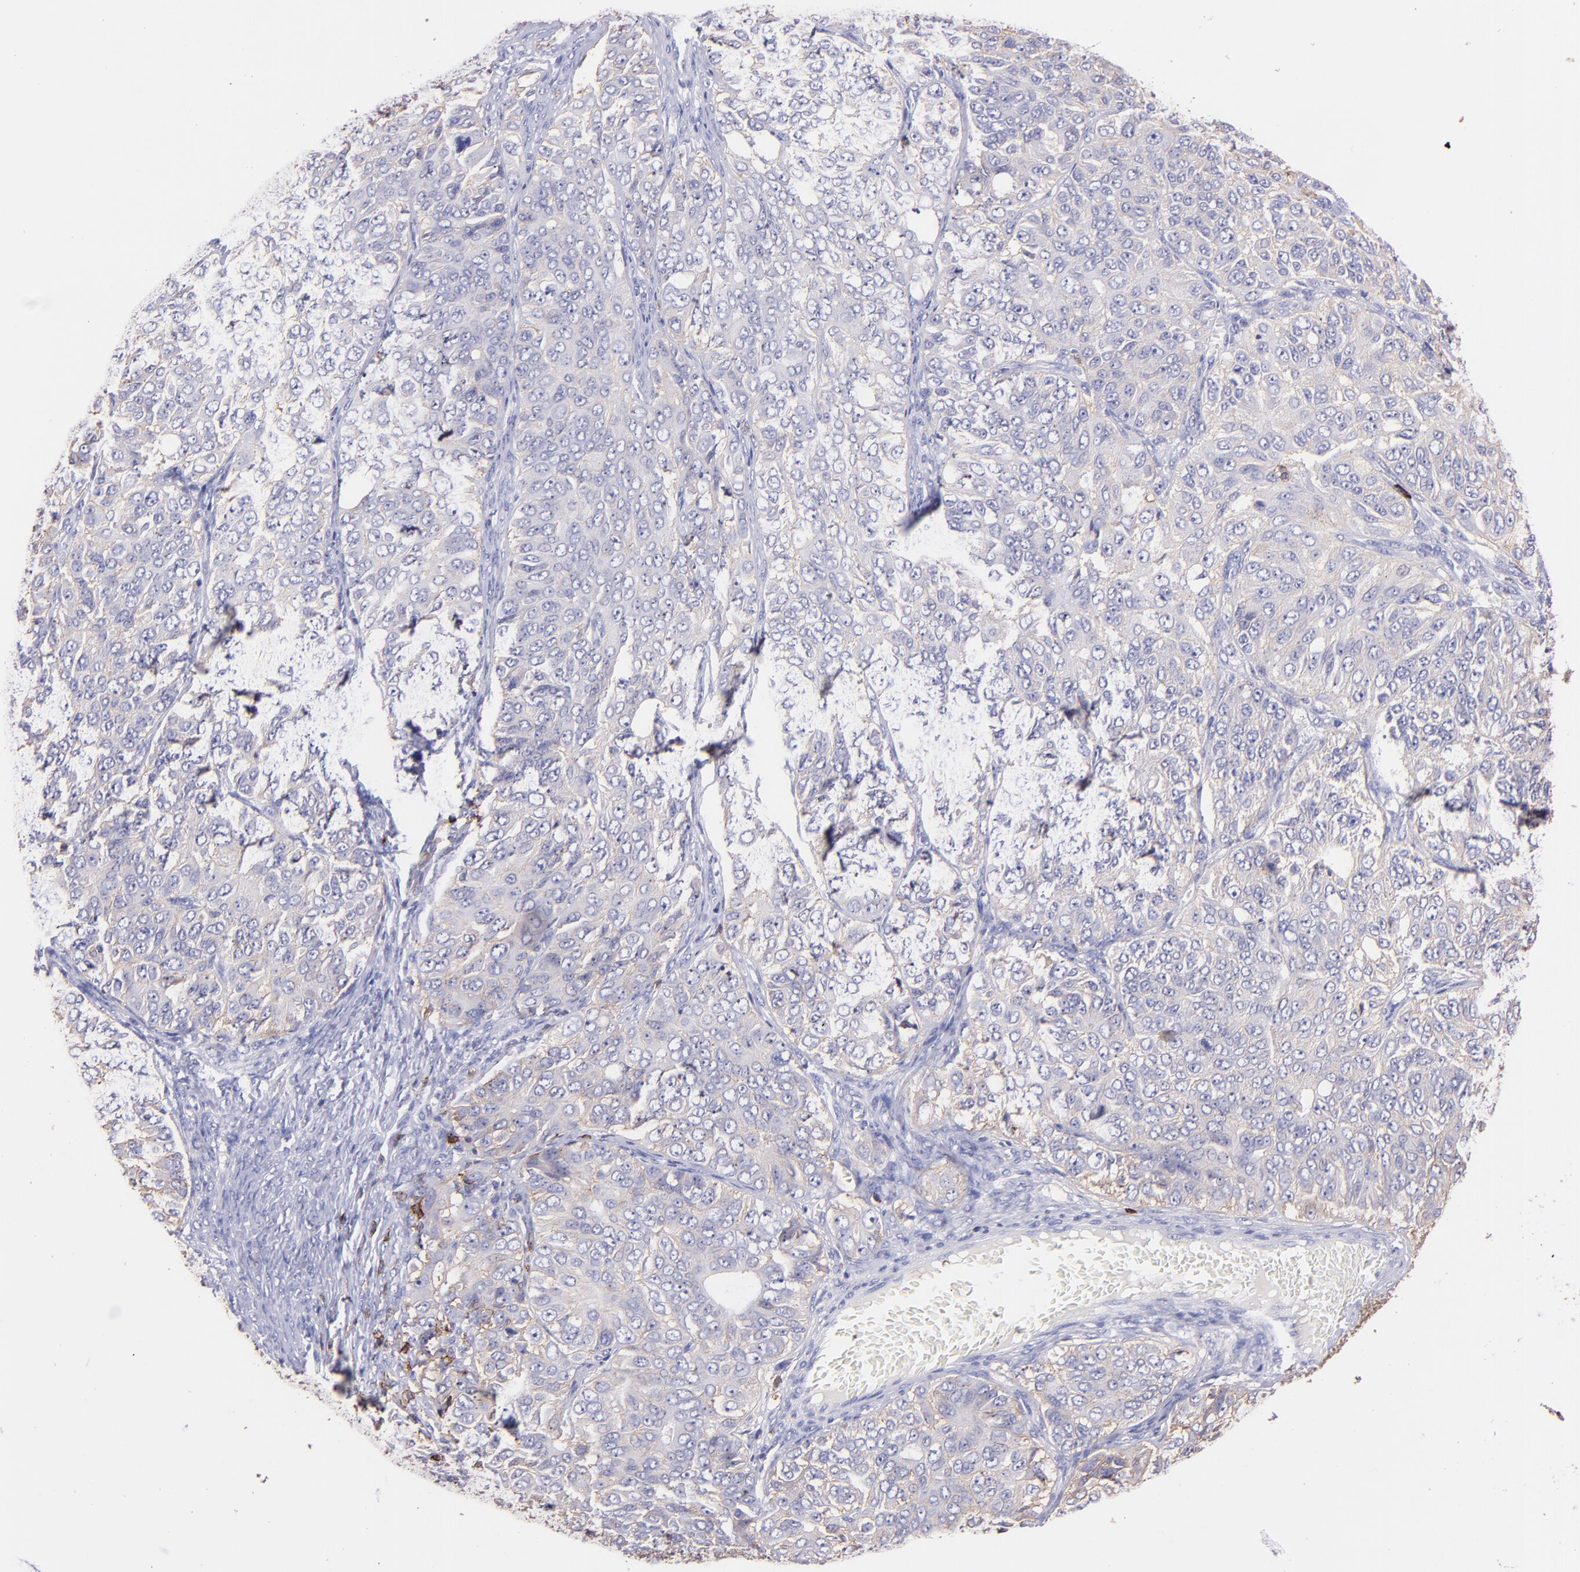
{"staining": {"intensity": "weak", "quantity": "<25%", "location": "cytoplasmic/membranous"}, "tissue": "ovarian cancer", "cell_type": "Tumor cells", "image_type": "cancer", "snomed": [{"axis": "morphology", "description": "Carcinoma, endometroid"}, {"axis": "topography", "description": "Ovary"}], "caption": "A high-resolution micrograph shows immunohistochemistry staining of endometroid carcinoma (ovarian), which reveals no significant positivity in tumor cells.", "gene": "SPN", "patient": {"sex": "female", "age": 51}}